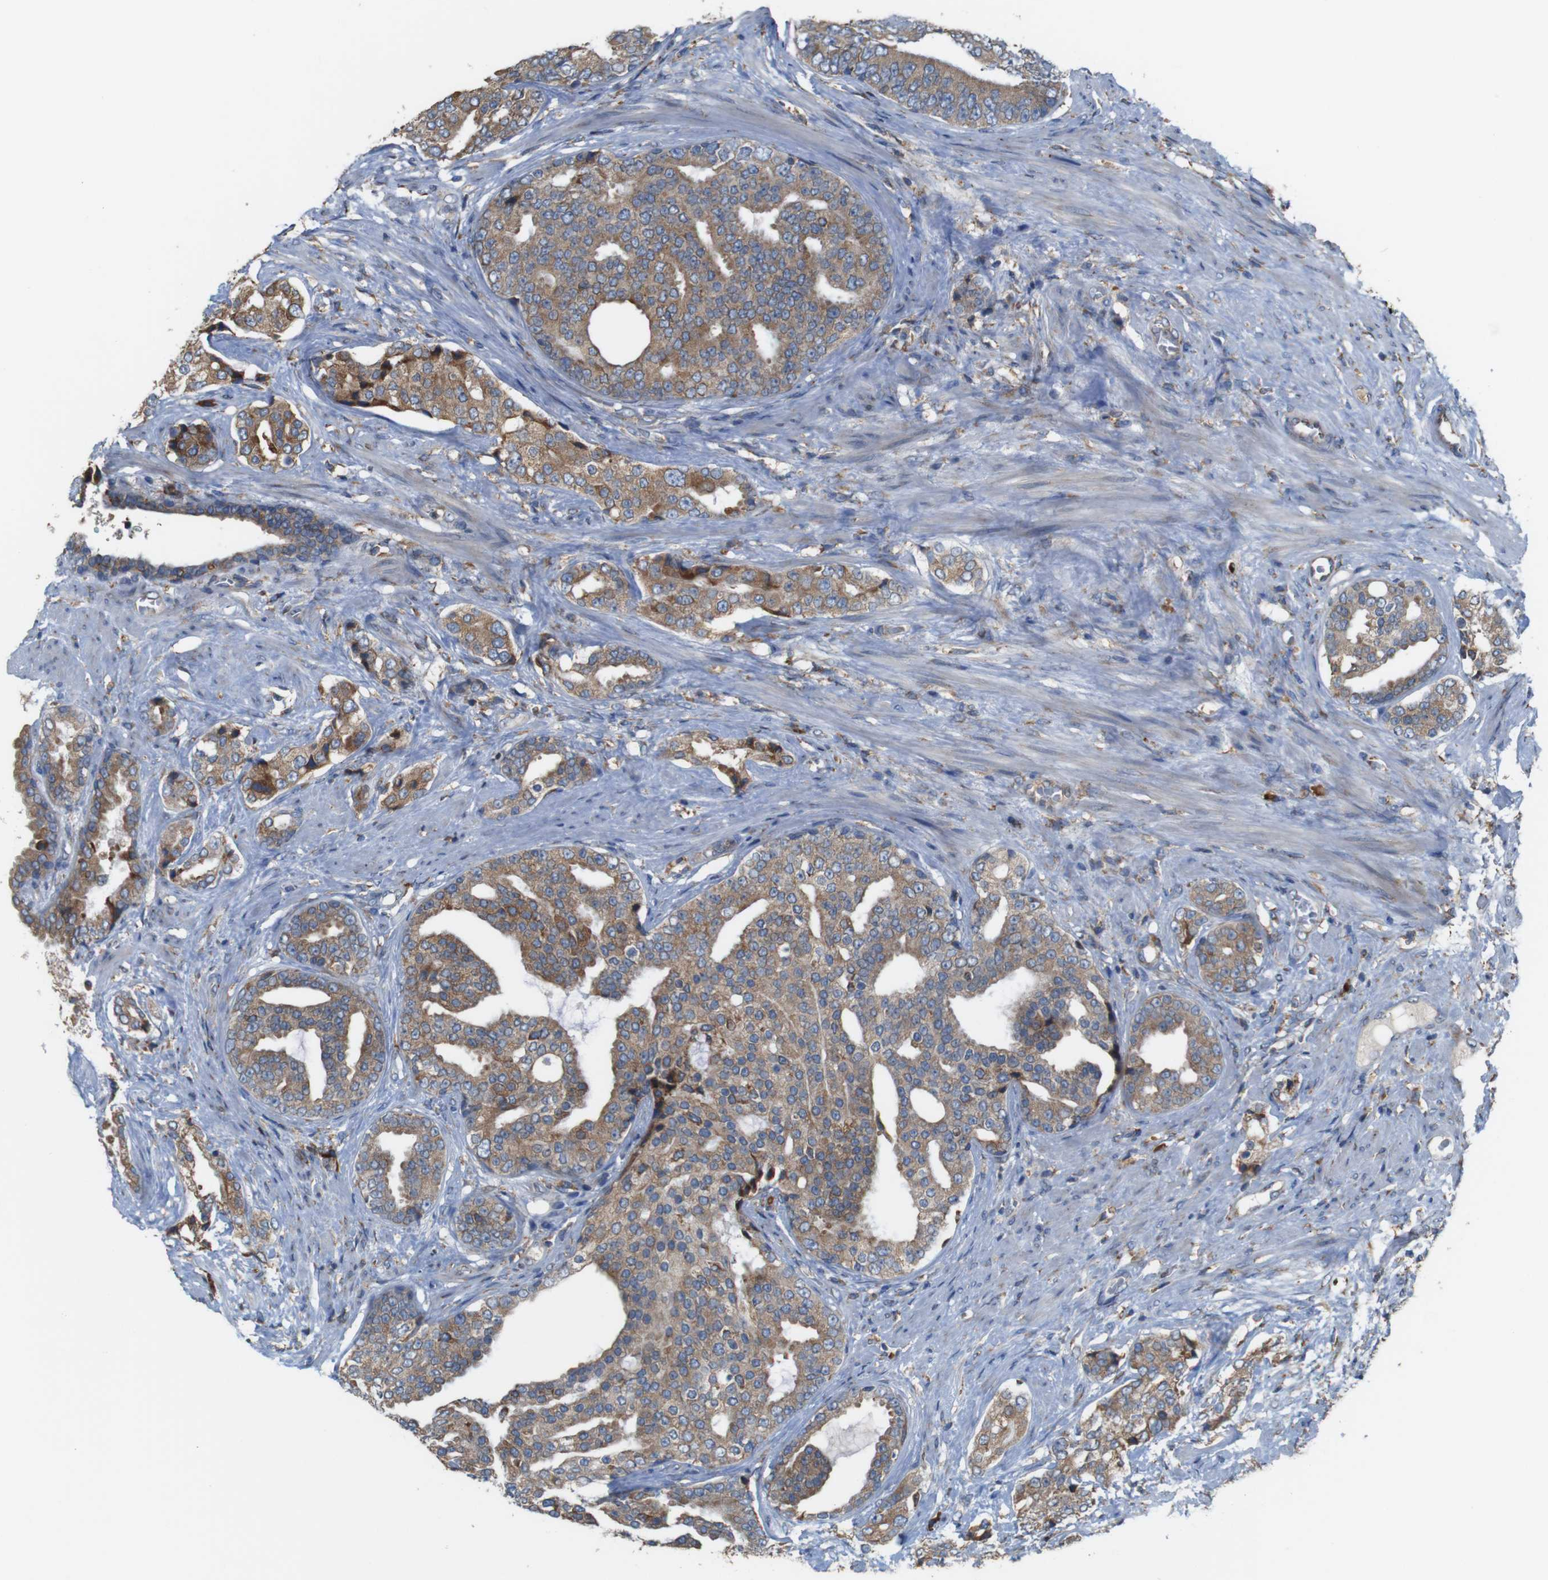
{"staining": {"intensity": "moderate", "quantity": ">75%", "location": "cytoplasmic/membranous"}, "tissue": "prostate cancer", "cell_type": "Tumor cells", "image_type": "cancer", "snomed": [{"axis": "morphology", "description": "Adenocarcinoma, High grade"}, {"axis": "topography", "description": "Prostate"}], "caption": "Immunohistochemistry of prostate adenocarcinoma (high-grade) exhibits medium levels of moderate cytoplasmic/membranous positivity in about >75% of tumor cells.", "gene": "UGGT1", "patient": {"sex": "male", "age": 71}}